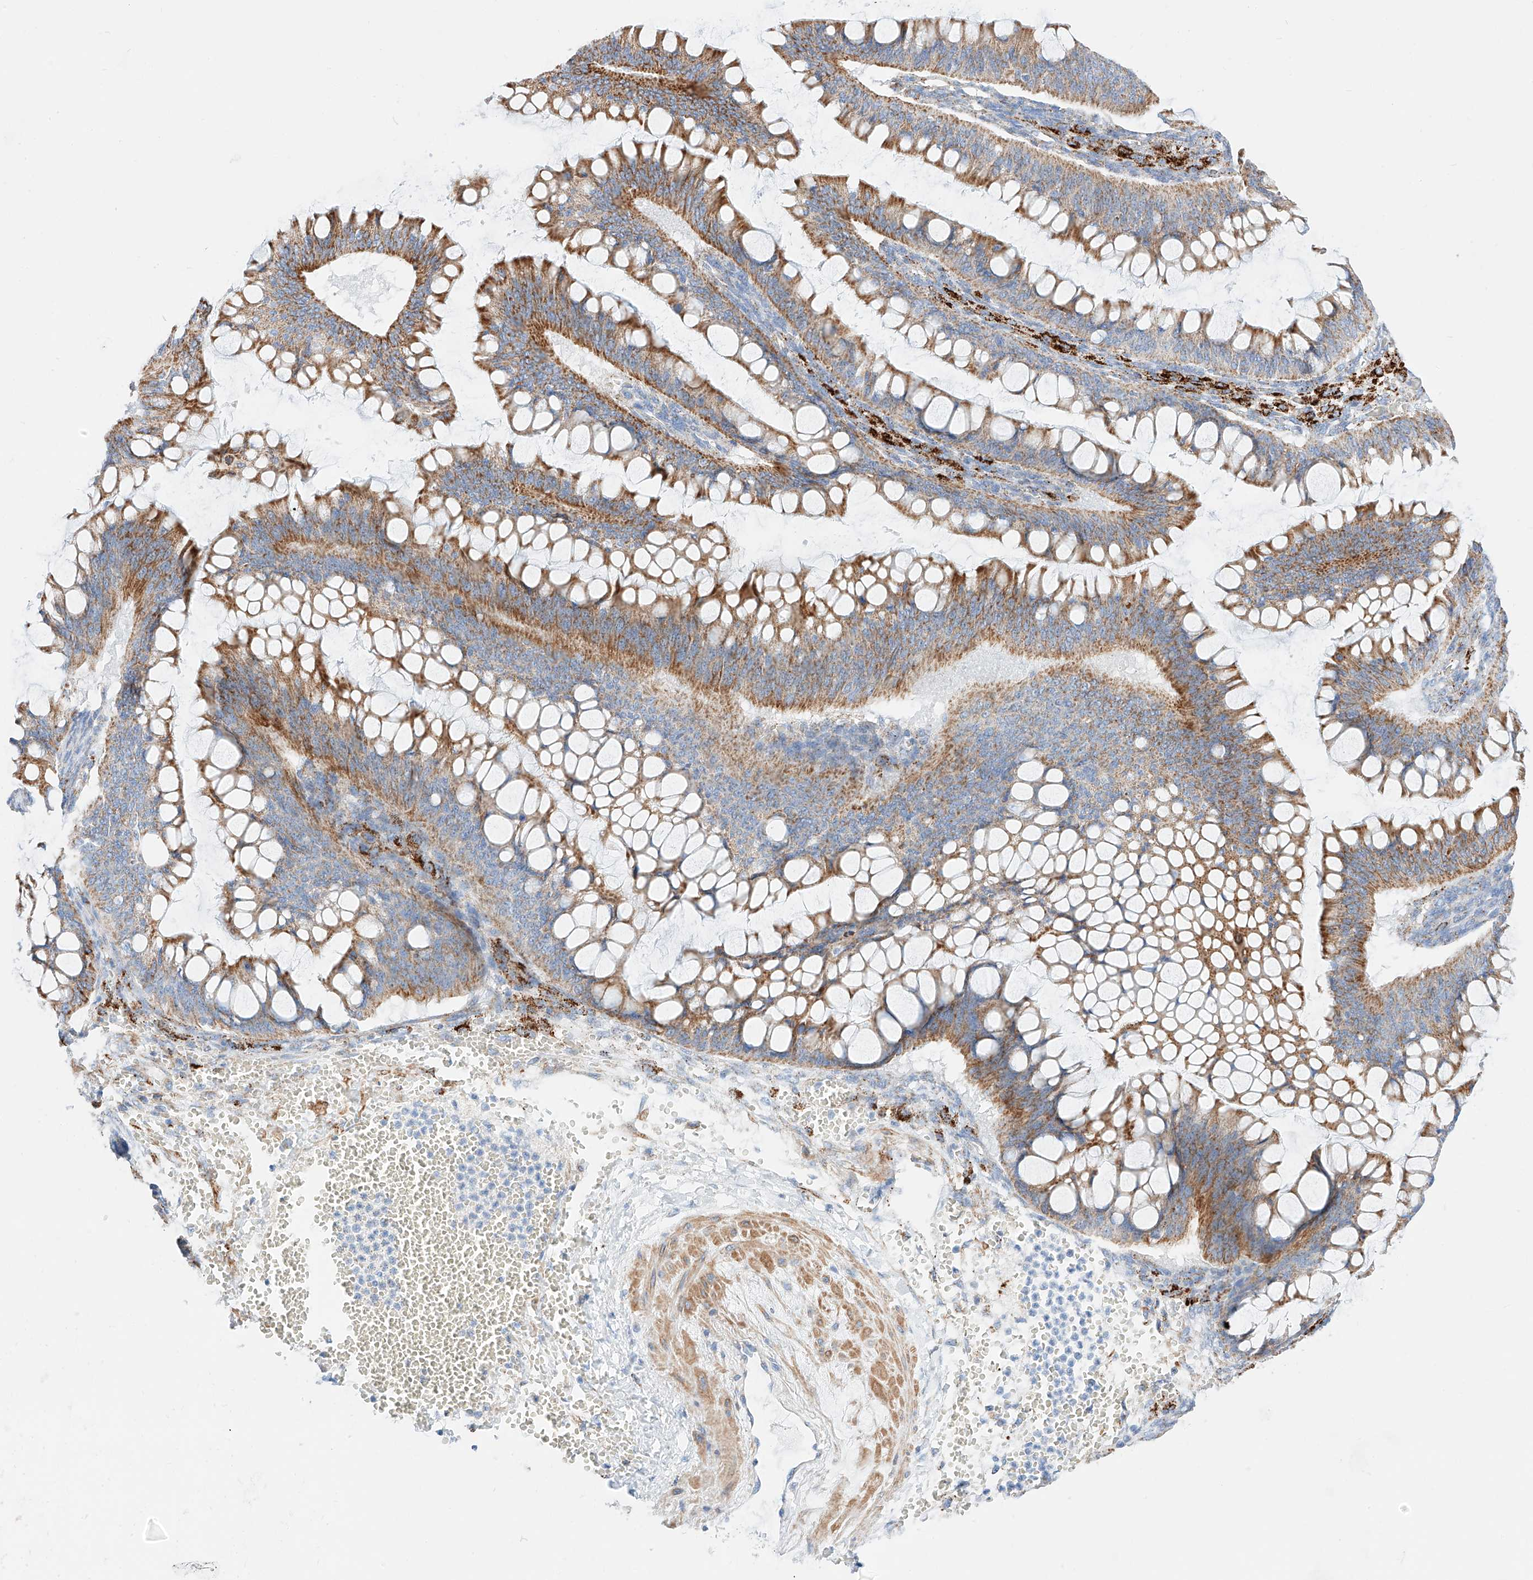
{"staining": {"intensity": "moderate", "quantity": ">75%", "location": "cytoplasmic/membranous"}, "tissue": "ovarian cancer", "cell_type": "Tumor cells", "image_type": "cancer", "snomed": [{"axis": "morphology", "description": "Cystadenocarcinoma, mucinous, NOS"}, {"axis": "topography", "description": "Ovary"}], "caption": "A brown stain labels moderate cytoplasmic/membranous staining of a protein in mucinous cystadenocarcinoma (ovarian) tumor cells. (DAB IHC with brightfield microscopy, high magnification).", "gene": "C6orf62", "patient": {"sex": "female", "age": 73}}